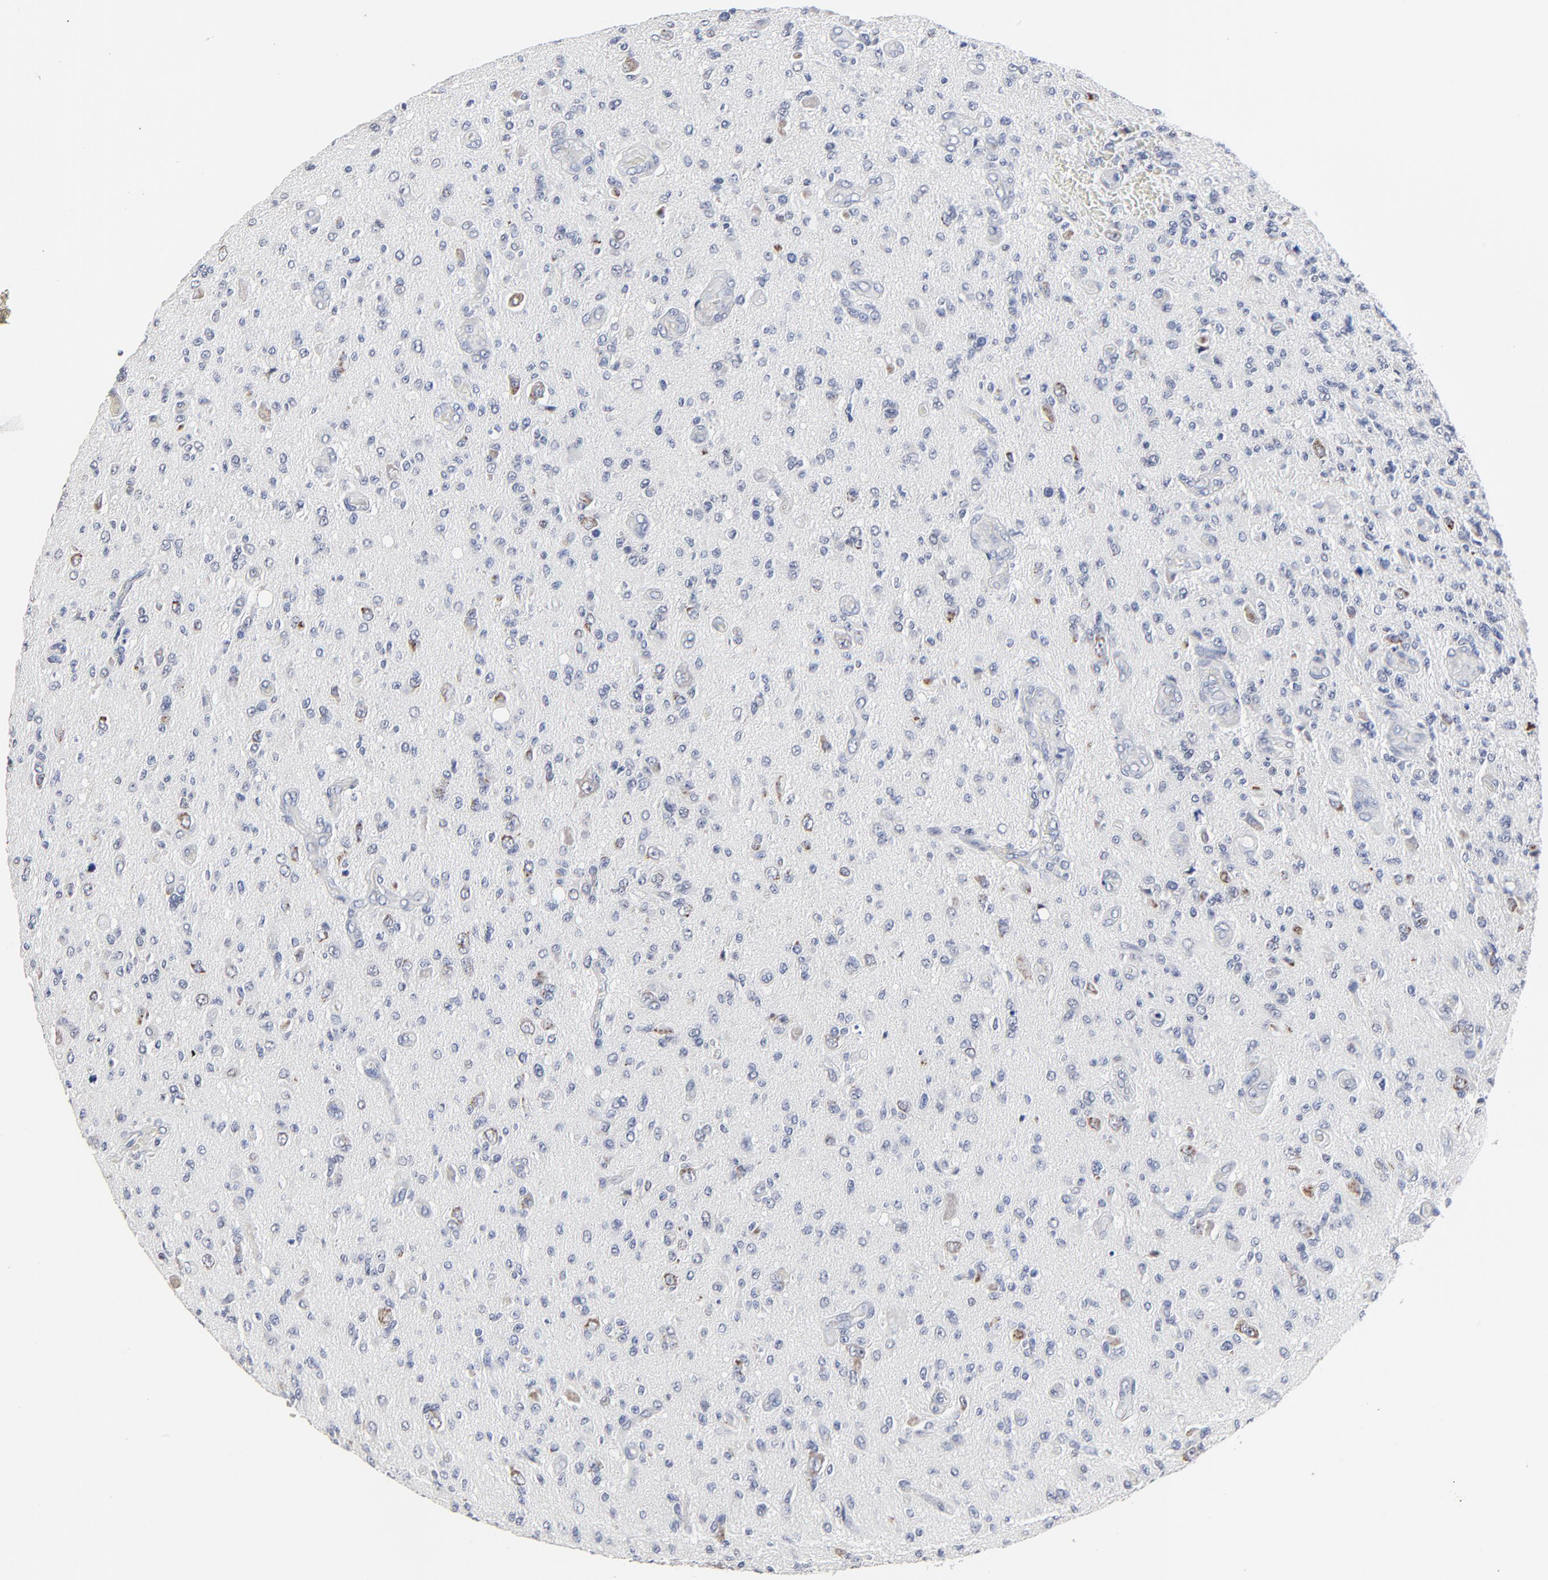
{"staining": {"intensity": "negative", "quantity": "none", "location": "none"}, "tissue": "glioma", "cell_type": "Tumor cells", "image_type": "cancer", "snomed": [{"axis": "morphology", "description": "Glioma, malignant, High grade"}, {"axis": "topography", "description": "Brain"}], "caption": "The micrograph shows no staining of tumor cells in malignant glioma (high-grade). (Brightfield microscopy of DAB immunohistochemistry at high magnification).", "gene": "LNX1", "patient": {"sex": "male", "age": 36}}